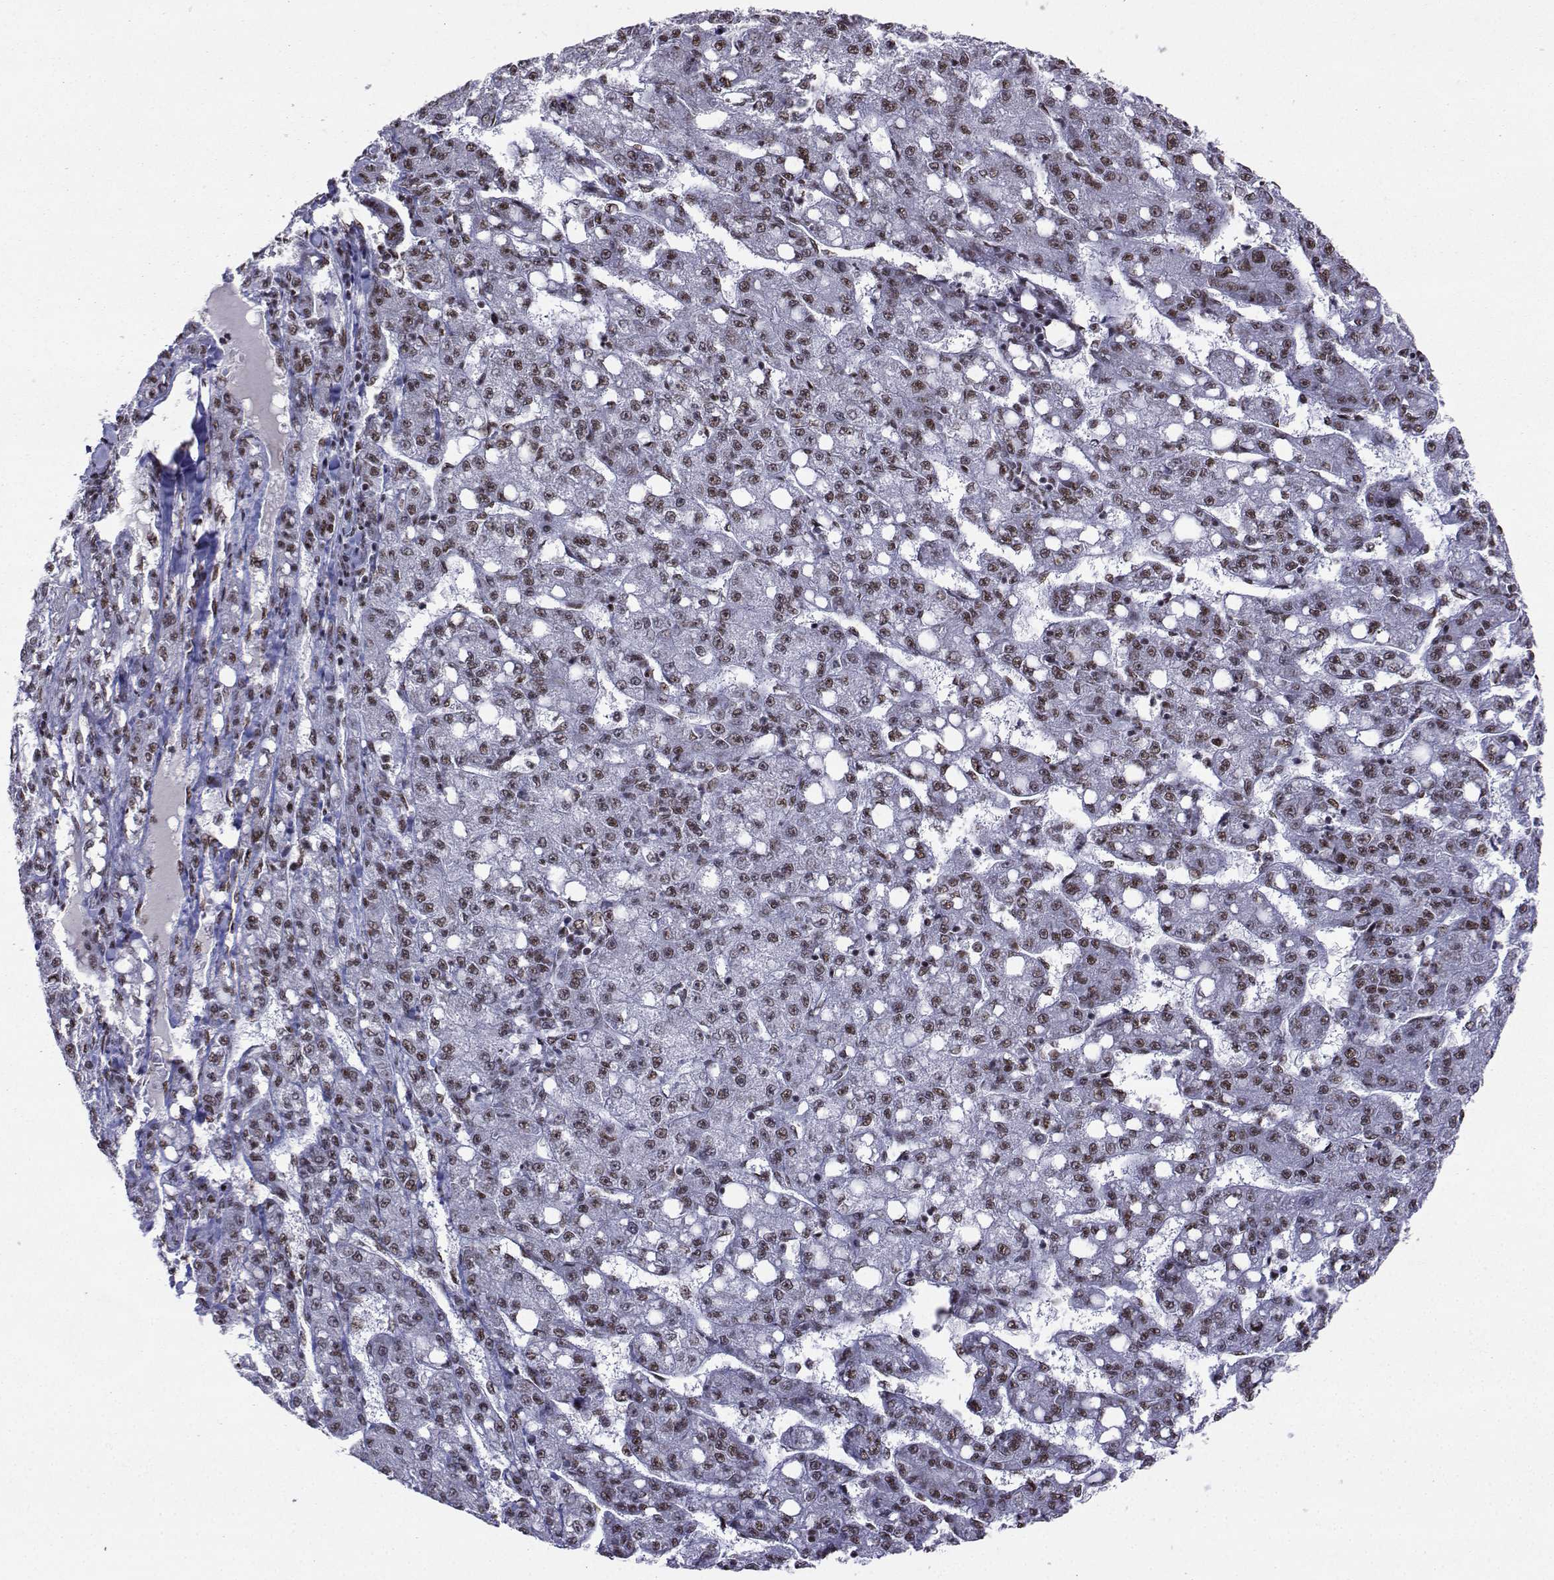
{"staining": {"intensity": "weak", "quantity": "25%-75%", "location": "nuclear"}, "tissue": "liver cancer", "cell_type": "Tumor cells", "image_type": "cancer", "snomed": [{"axis": "morphology", "description": "Carcinoma, Hepatocellular, NOS"}, {"axis": "topography", "description": "Liver"}], "caption": "Protein analysis of liver cancer tissue displays weak nuclear staining in about 25%-75% of tumor cells.", "gene": "SNRPB2", "patient": {"sex": "female", "age": 65}}